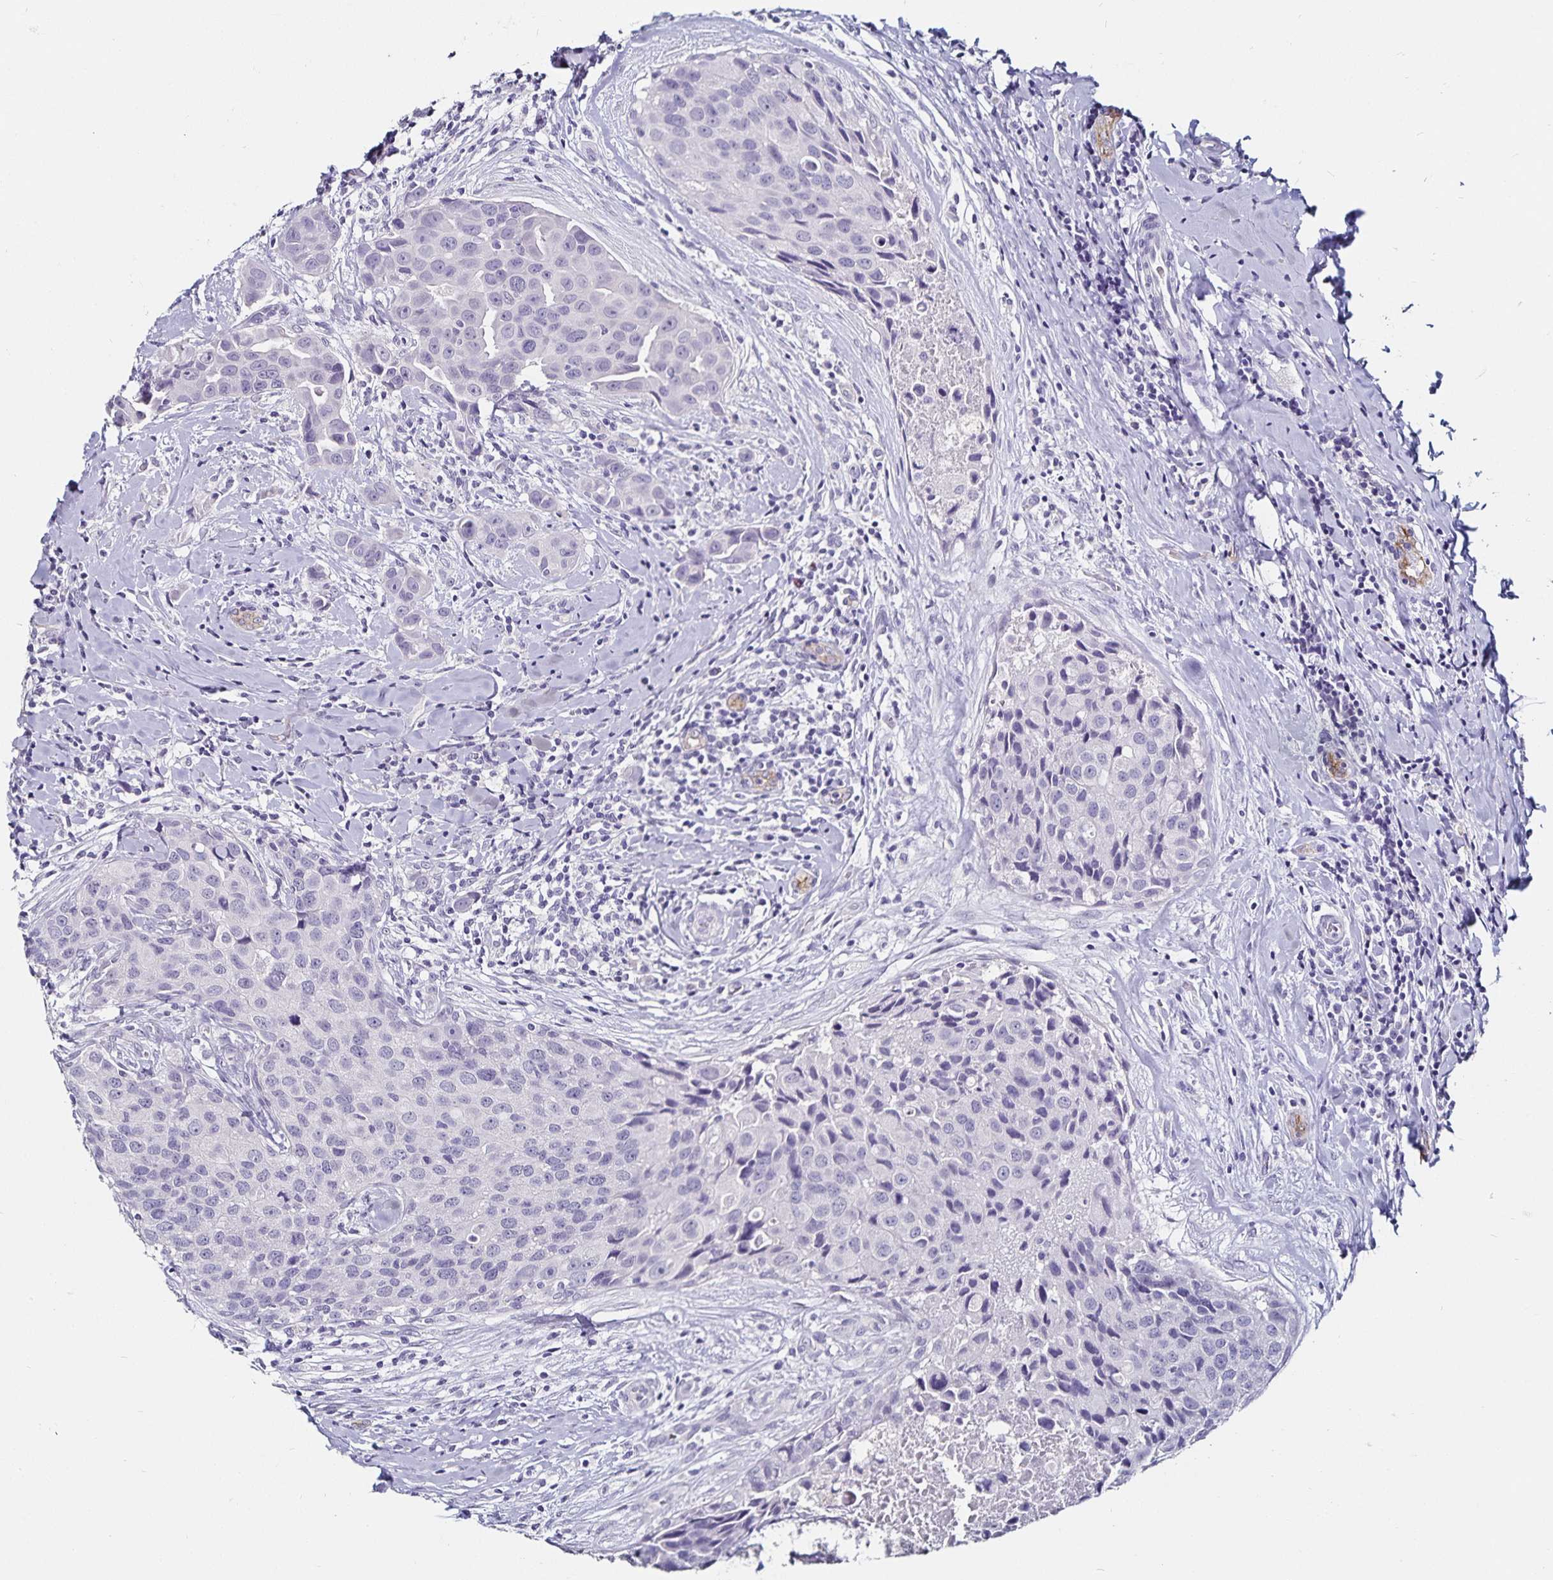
{"staining": {"intensity": "negative", "quantity": "none", "location": "none"}, "tissue": "breast cancer", "cell_type": "Tumor cells", "image_type": "cancer", "snomed": [{"axis": "morphology", "description": "Duct carcinoma"}, {"axis": "topography", "description": "Breast"}], "caption": "Photomicrograph shows no protein expression in tumor cells of invasive ductal carcinoma (breast) tissue.", "gene": "TSPAN7", "patient": {"sex": "female", "age": 24}}